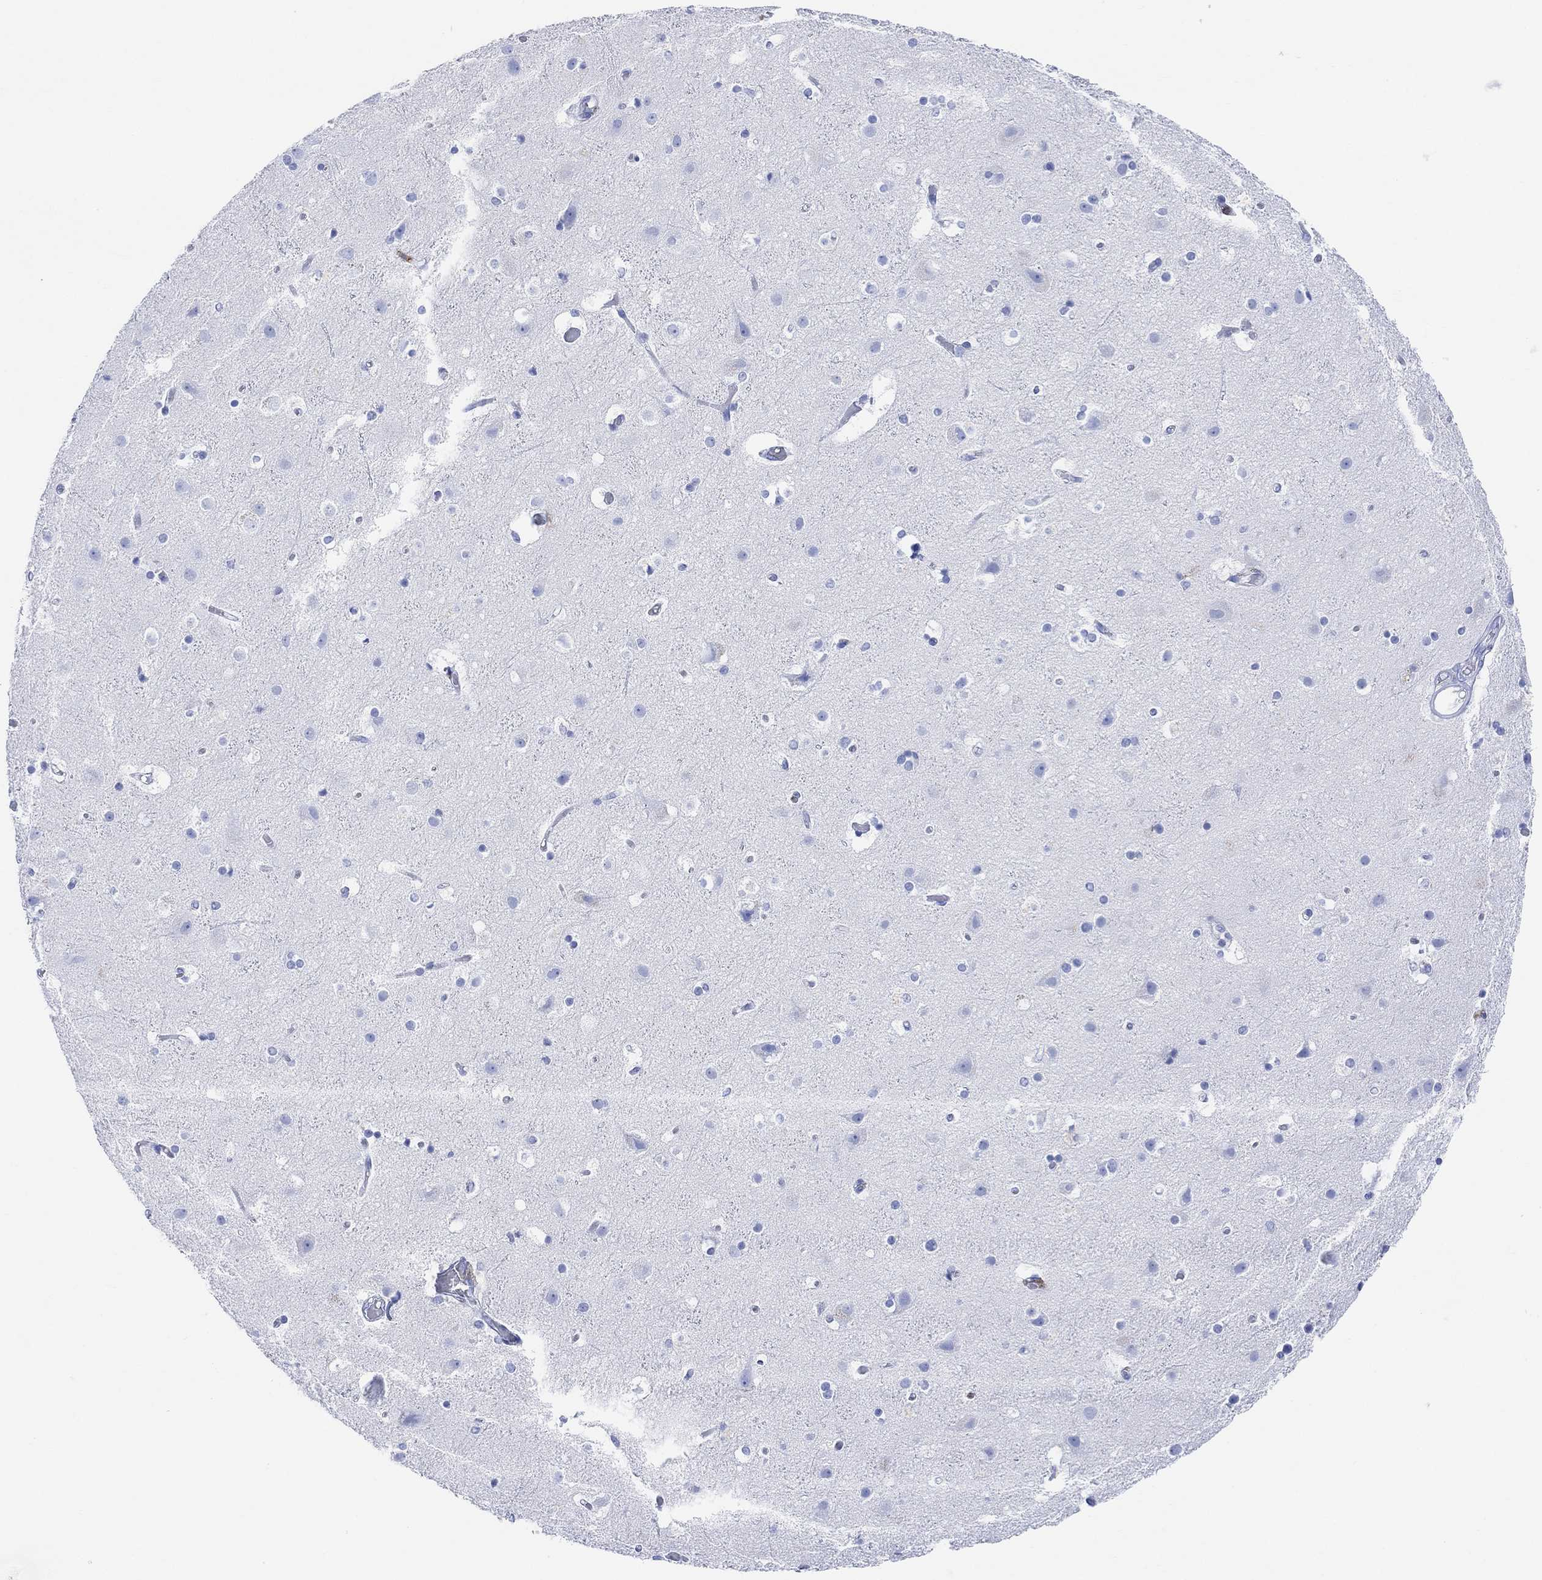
{"staining": {"intensity": "negative", "quantity": "none", "location": "none"}, "tissue": "cerebral cortex", "cell_type": "Endothelial cells", "image_type": "normal", "snomed": [{"axis": "morphology", "description": "Normal tissue, NOS"}, {"axis": "topography", "description": "Cerebral cortex"}], "caption": "DAB (3,3'-diaminobenzidine) immunohistochemical staining of normal human cerebral cortex displays no significant staining in endothelial cells. The staining was performed using DAB to visualize the protein expression in brown, while the nuclei were stained in blue with hematoxylin (Magnification: 20x).", "gene": "GPR65", "patient": {"sex": "female", "age": 52}}